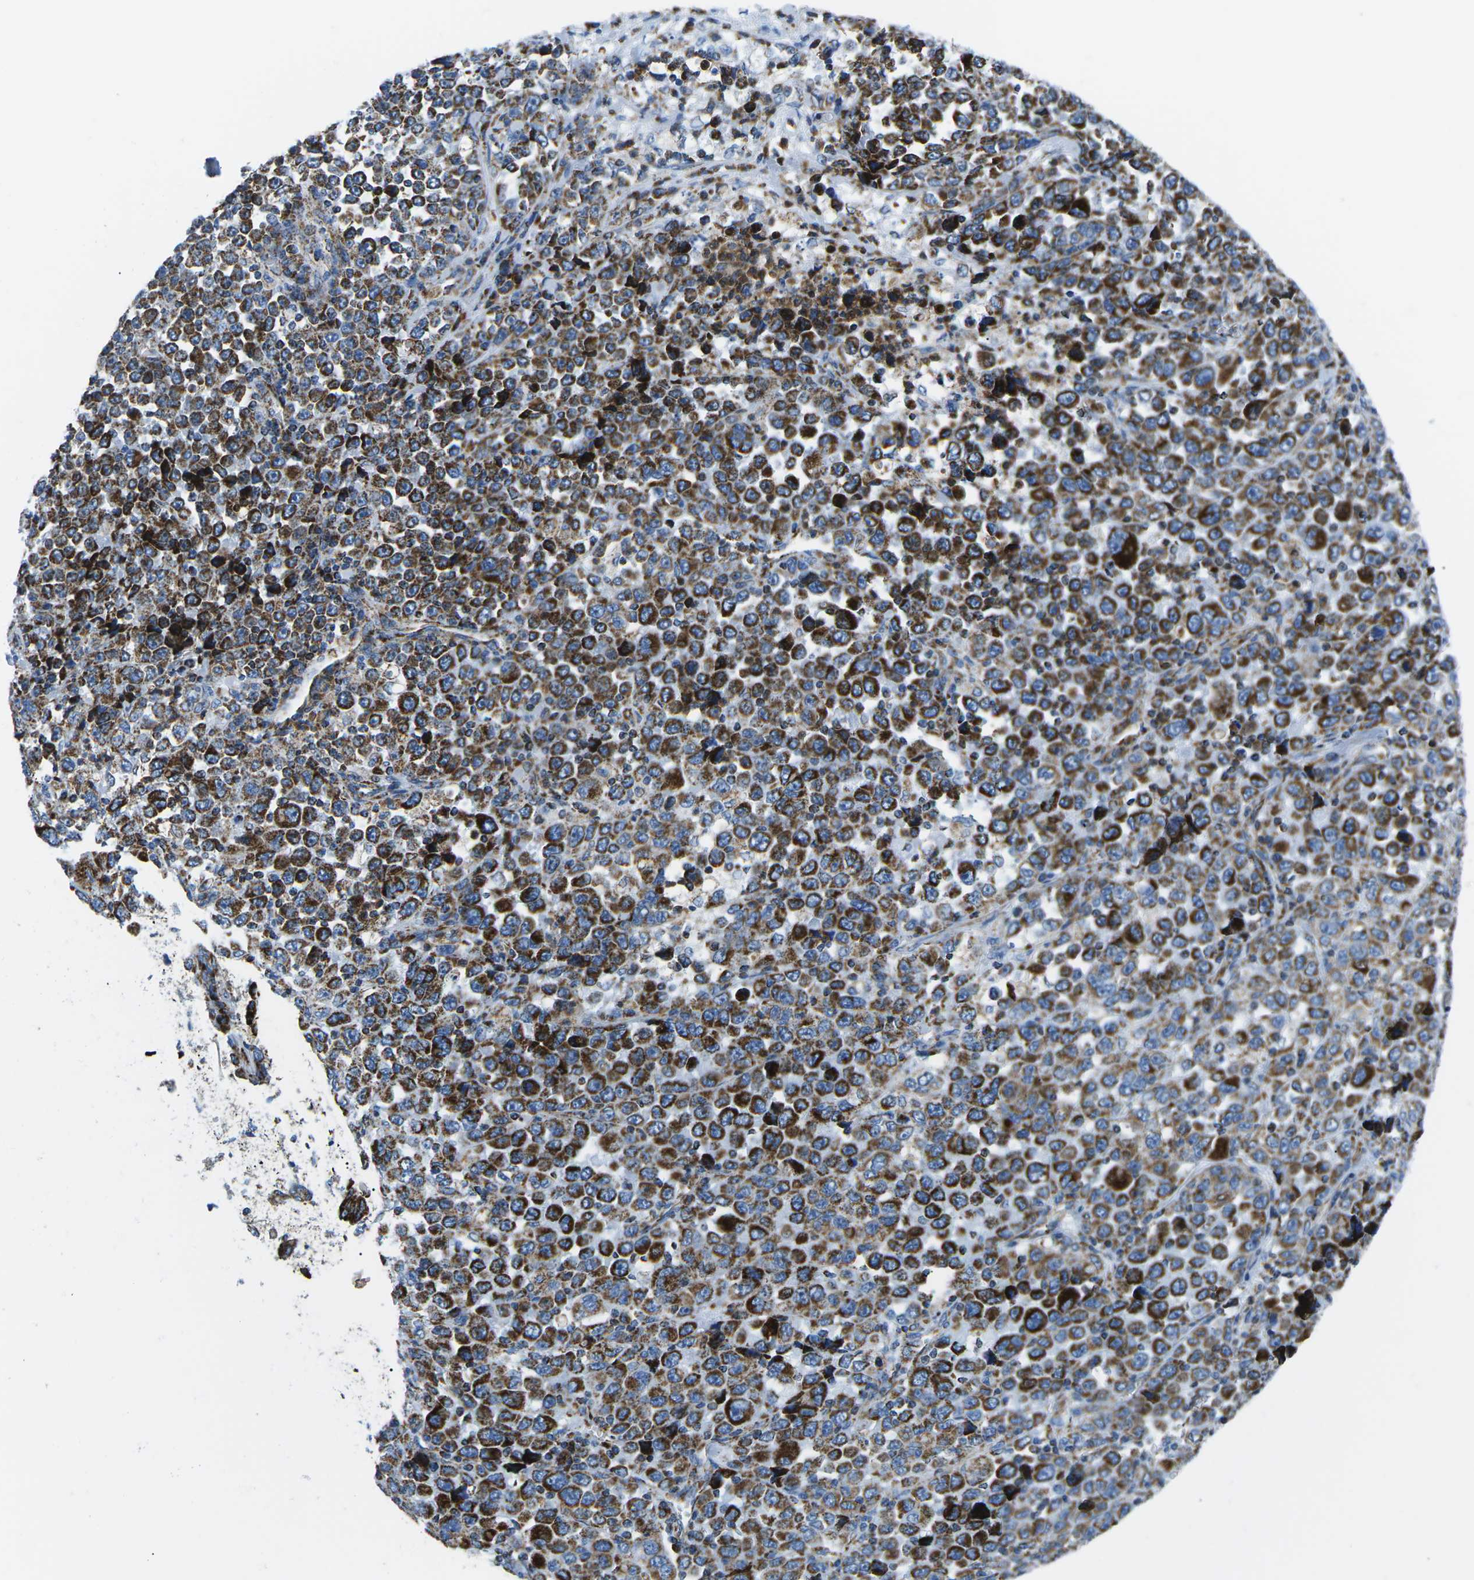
{"staining": {"intensity": "strong", "quantity": ">75%", "location": "cytoplasmic/membranous"}, "tissue": "stomach cancer", "cell_type": "Tumor cells", "image_type": "cancer", "snomed": [{"axis": "morphology", "description": "Normal tissue, NOS"}, {"axis": "morphology", "description": "Adenocarcinoma, NOS"}, {"axis": "topography", "description": "Stomach, upper"}, {"axis": "topography", "description": "Stomach"}], "caption": "This micrograph displays IHC staining of adenocarcinoma (stomach), with high strong cytoplasmic/membranous positivity in approximately >75% of tumor cells.", "gene": "COX6C", "patient": {"sex": "male", "age": 59}}